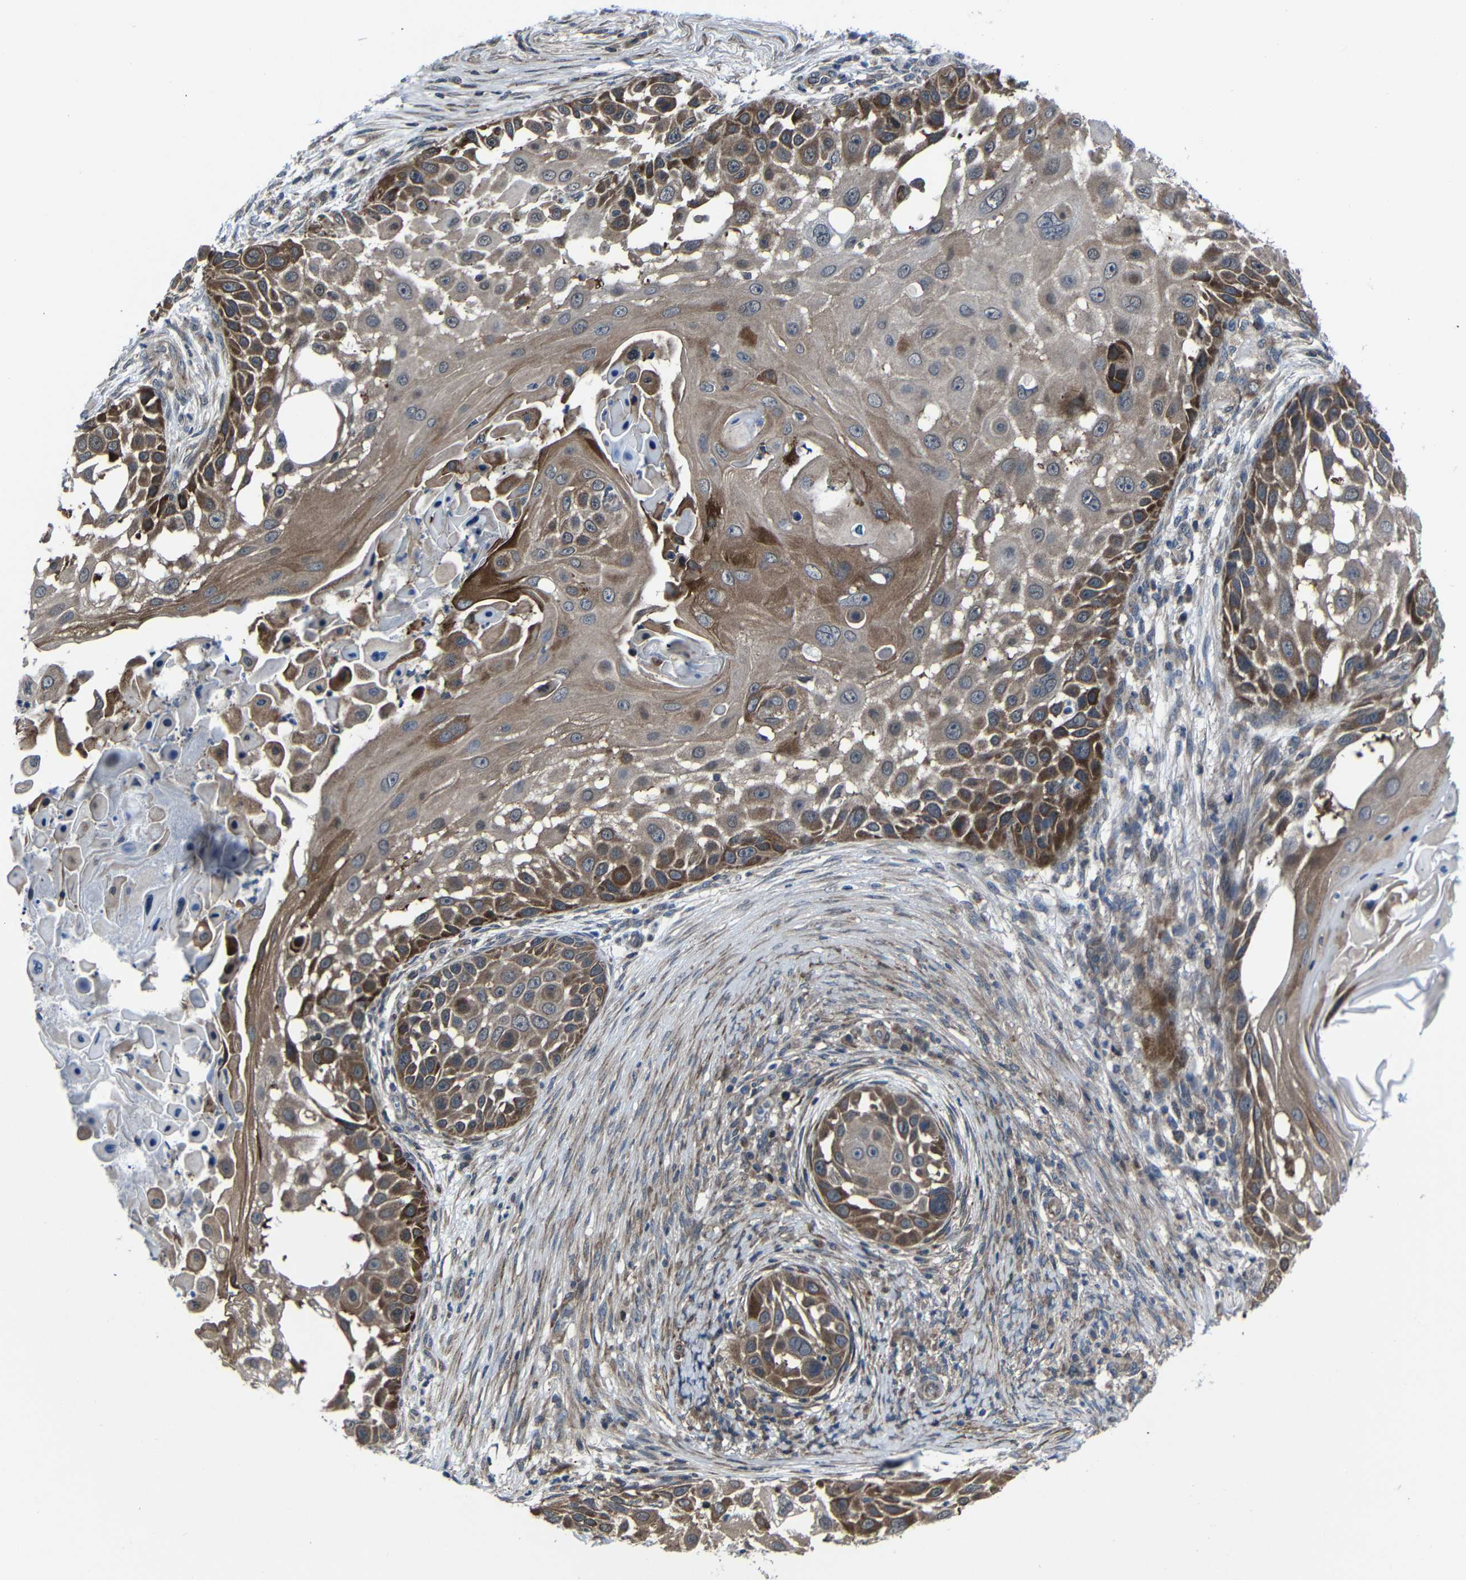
{"staining": {"intensity": "moderate", "quantity": ">75%", "location": "cytoplasmic/membranous"}, "tissue": "skin cancer", "cell_type": "Tumor cells", "image_type": "cancer", "snomed": [{"axis": "morphology", "description": "Squamous cell carcinoma, NOS"}, {"axis": "topography", "description": "Skin"}], "caption": "Human squamous cell carcinoma (skin) stained with a protein marker exhibits moderate staining in tumor cells.", "gene": "KIAA0513", "patient": {"sex": "female", "age": 44}}